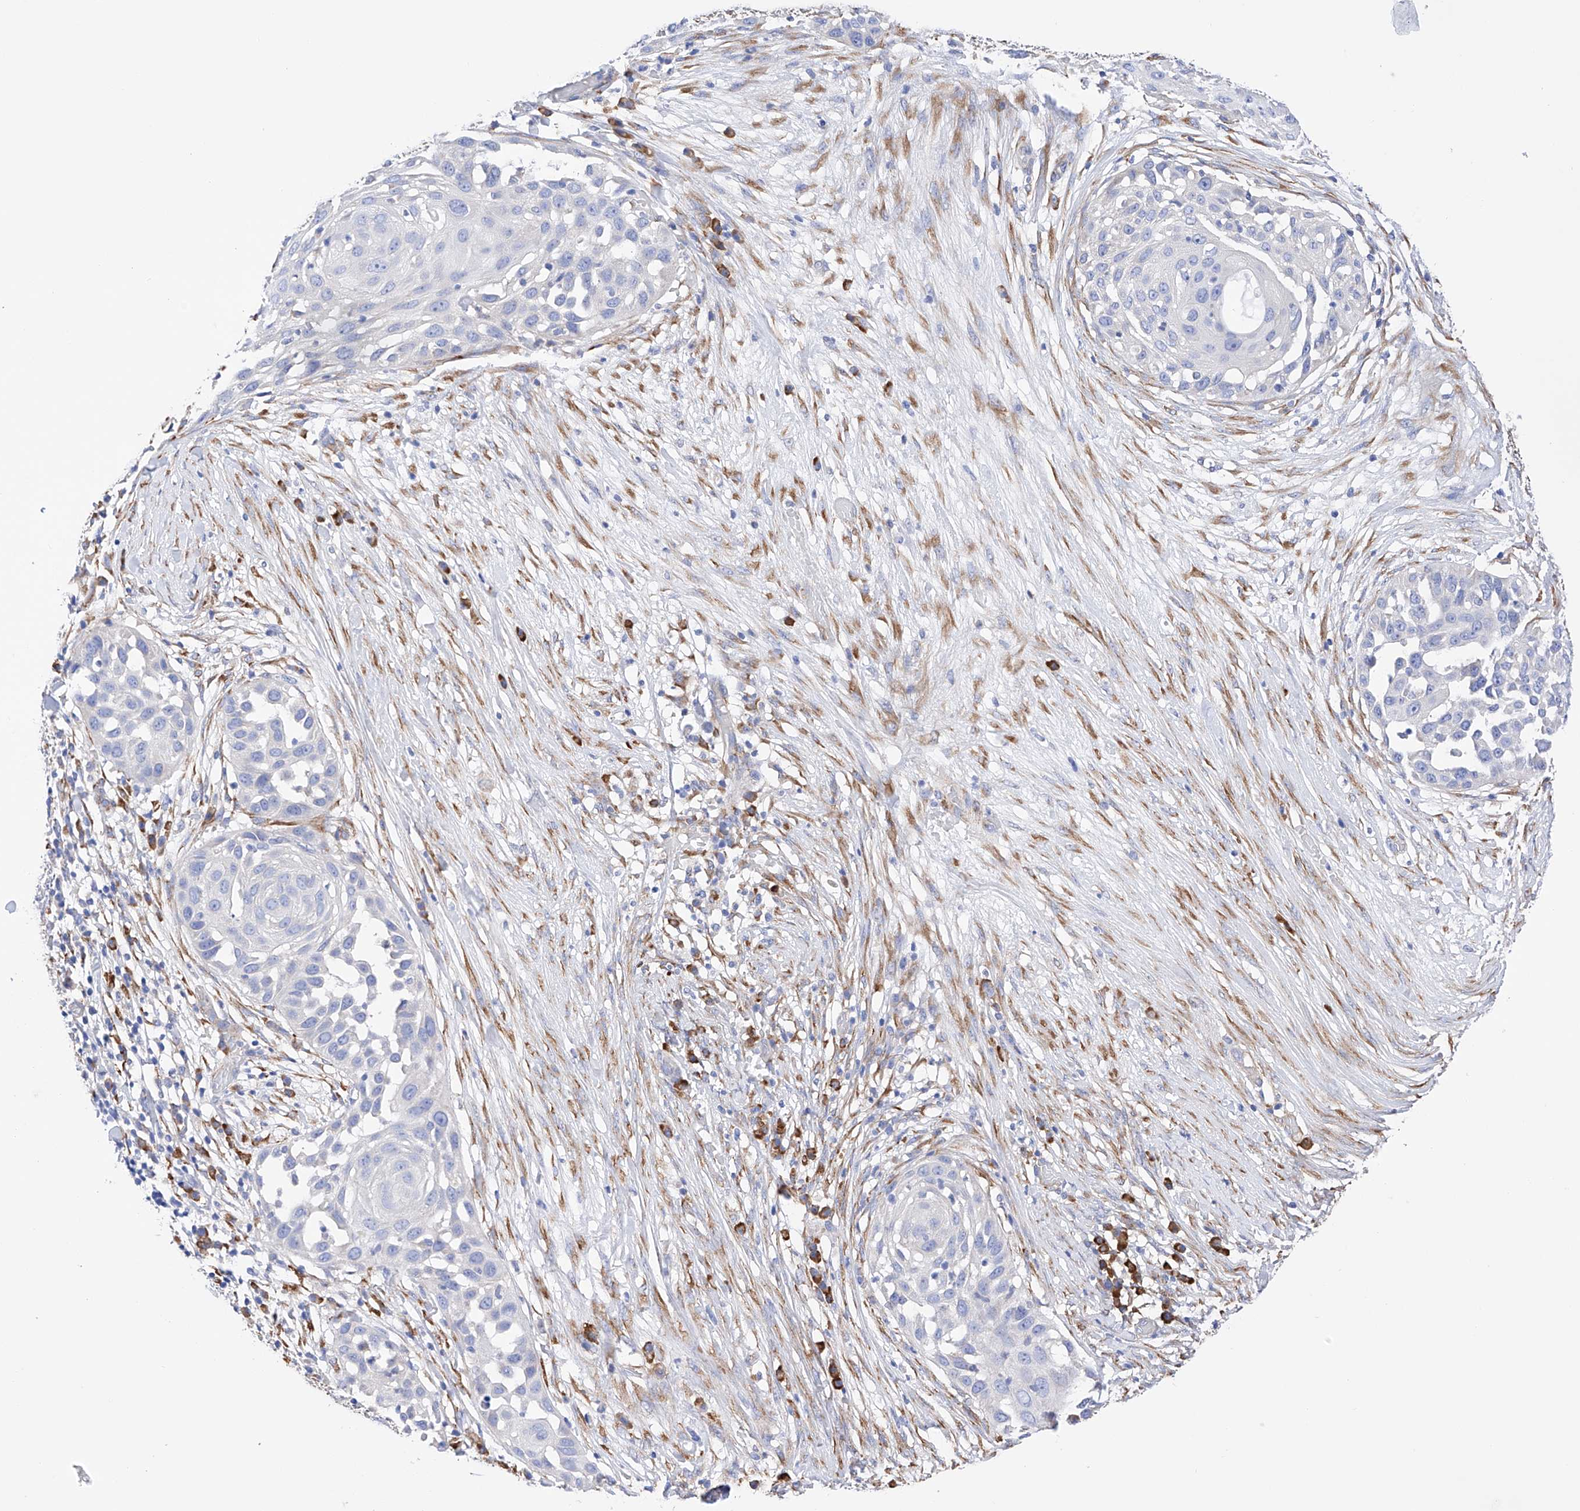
{"staining": {"intensity": "negative", "quantity": "none", "location": "none"}, "tissue": "skin cancer", "cell_type": "Tumor cells", "image_type": "cancer", "snomed": [{"axis": "morphology", "description": "Squamous cell carcinoma, NOS"}, {"axis": "topography", "description": "Skin"}], "caption": "The micrograph displays no significant expression in tumor cells of squamous cell carcinoma (skin).", "gene": "PDIA5", "patient": {"sex": "female", "age": 44}}